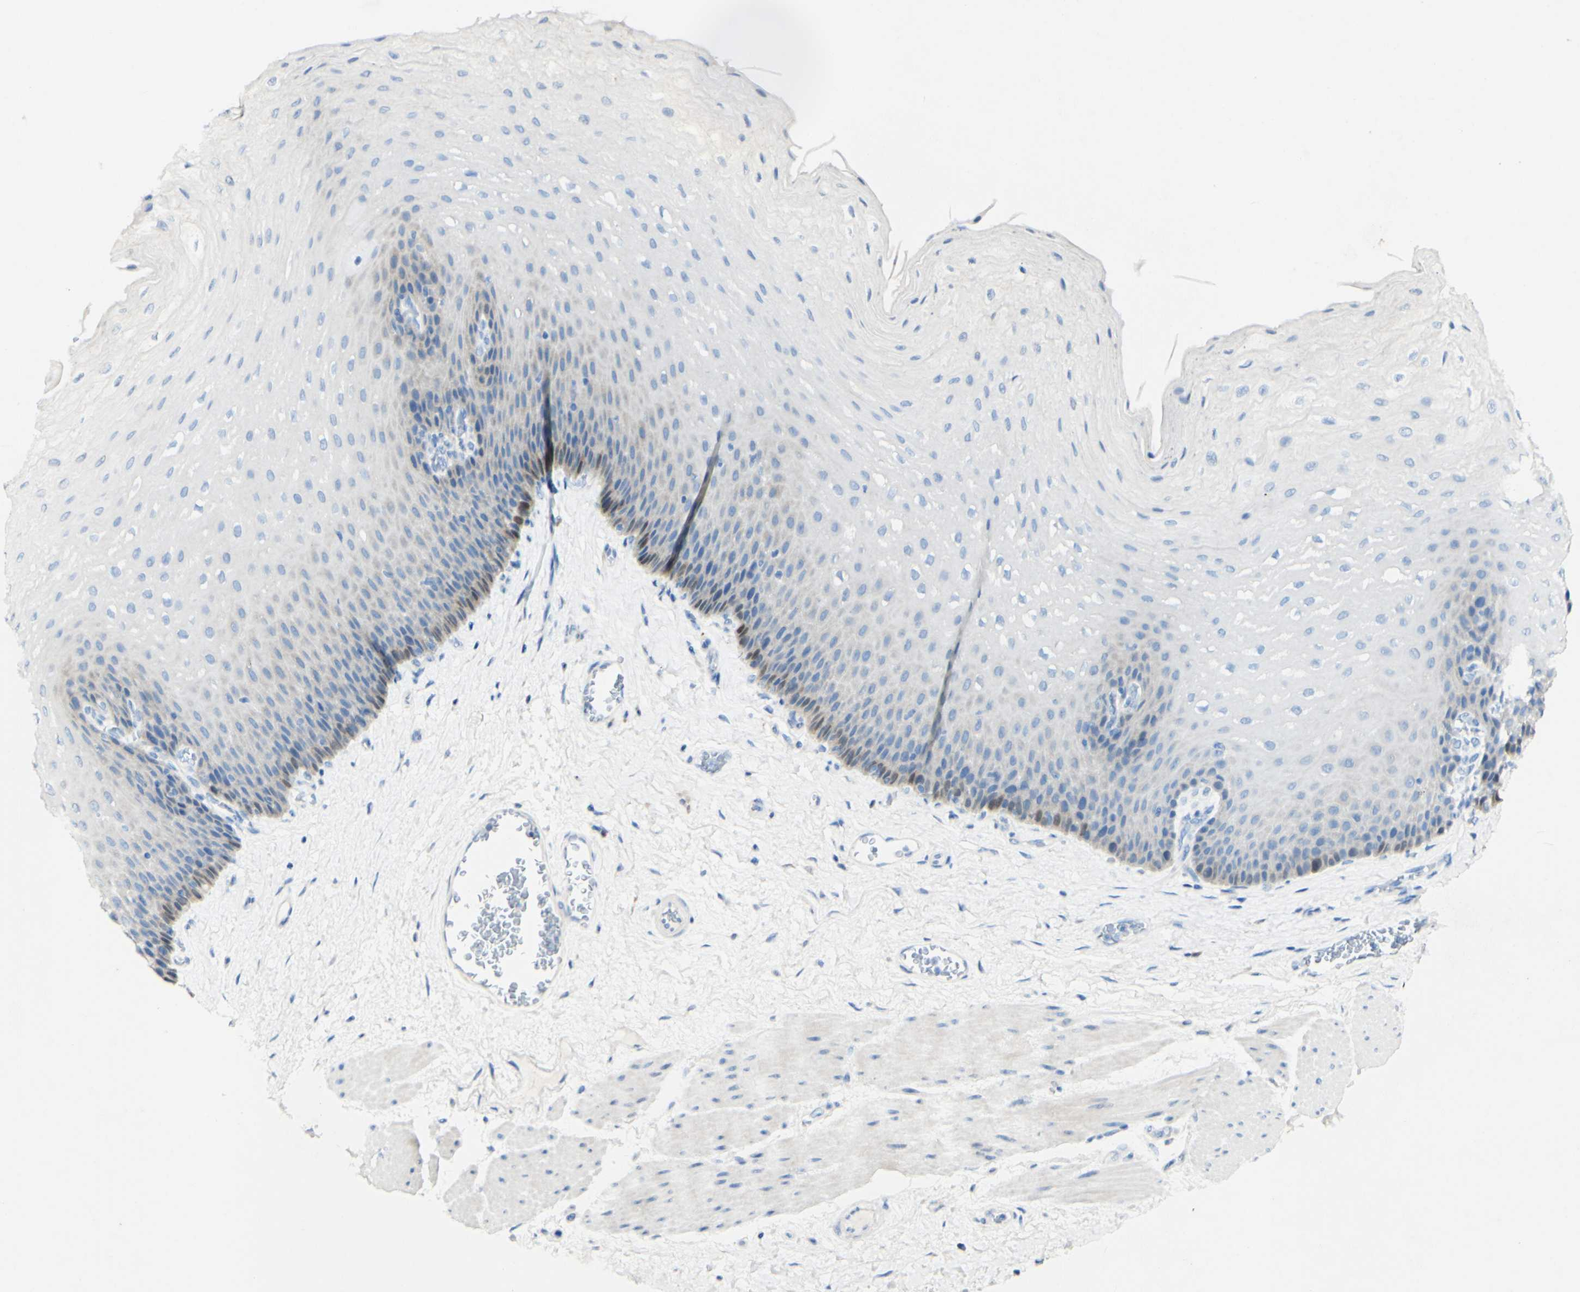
{"staining": {"intensity": "weak", "quantity": "<25%", "location": "cytoplasmic/membranous"}, "tissue": "esophagus", "cell_type": "Squamous epithelial cells", "image_type": "normal", "snomed": [{"axis": "morphology", "description": "Normal tissue, NOS"}, {"axis": "topography", "description": "Esophagus"}], "caption": "Immunohistochemistry (IHC) micrograph of unremarkable esophagus: esophagus stained with DAB (3,3'-diaminobenzidine) shows no significant protein expression in squamous epithelial cells.", "gene": "FGF4", "patient": {"sex": "female", "age": 72}}